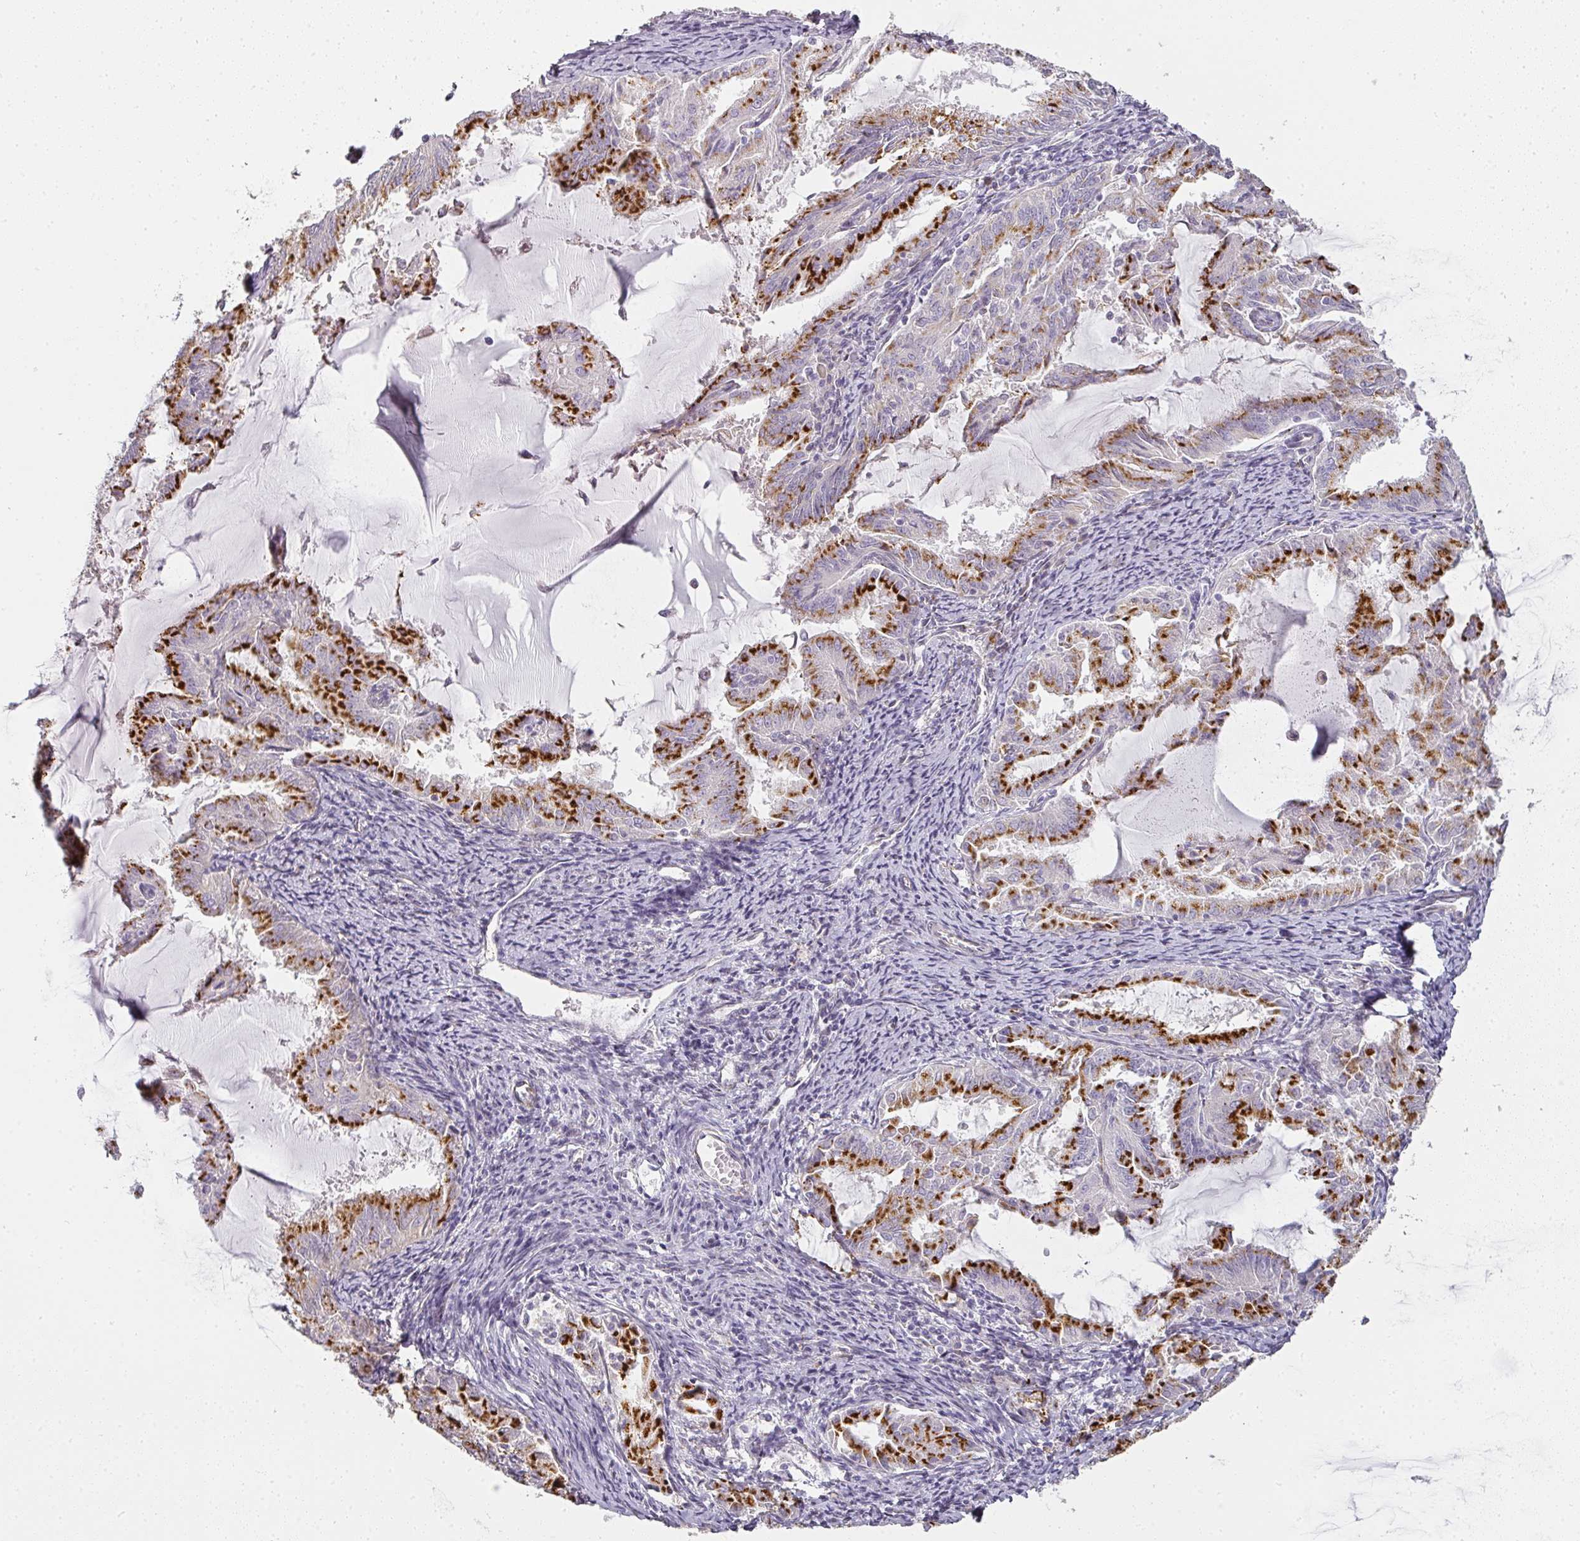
{"staining": {"intensity": "strong", "quantity": "25%-75%", "location": "cytoplasmic/membranous"}, "tissue": "endometrial cancer", "cell_type": "Tumor cells", "image_type": "cancer", "snomed": [{"axis": "morphology", "description": "Adenocarcinoma, NOS"}, {"axis": "topography", "description": "Endometrium"}], "caption": "A high amount of strong cytoplasmic/membranous staining is identified in approximately 25%-75% of tumor cells in endometrial cancer (adenocarcinoma) tissue.", "gene": "ATP8B2", "patient": {"sex": "female", "age": 70}}